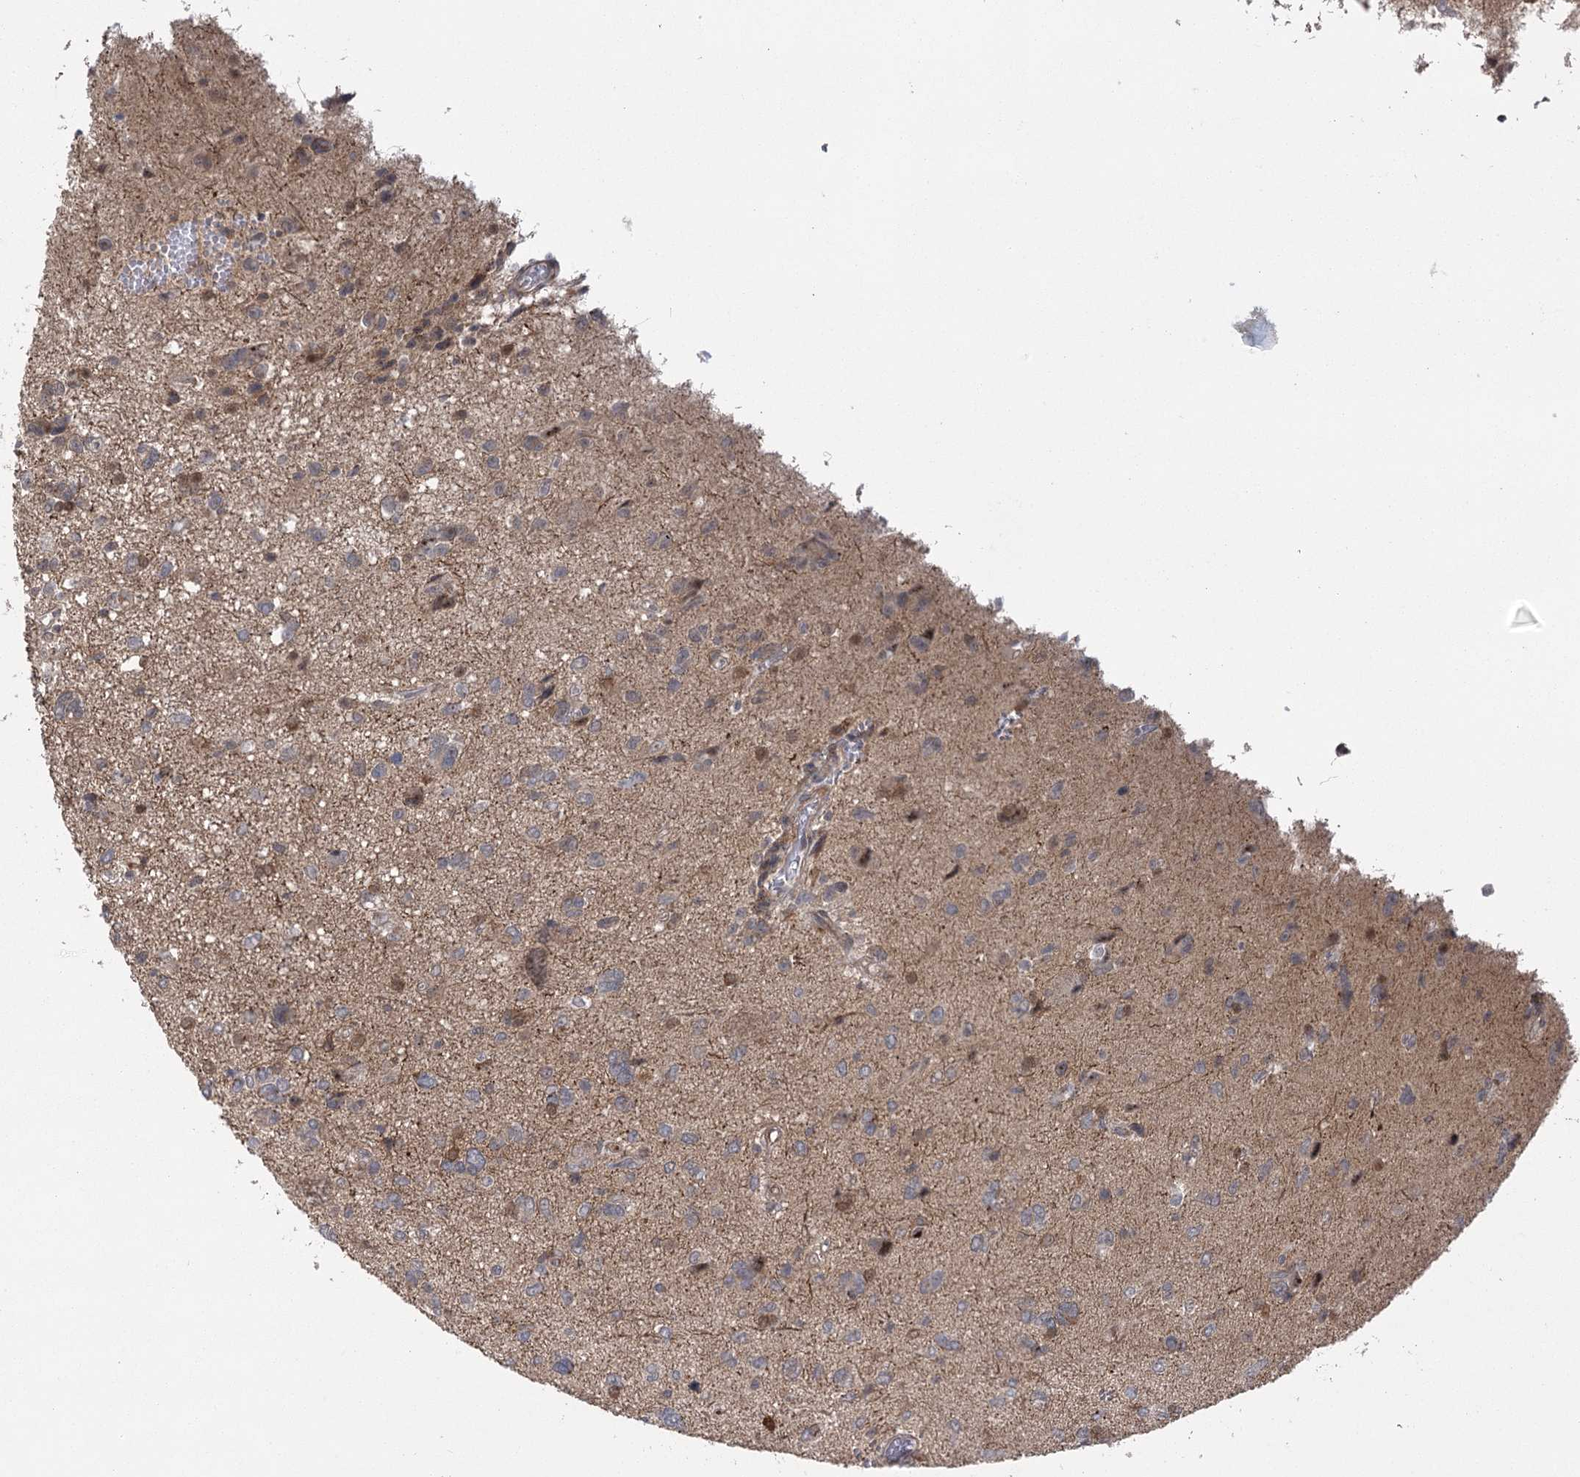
{"staining": {"intensity": "weak", "quantity": "<25%", "location": "cytoplasmic/membranous"}, "tissue": "glioma", "cell_type": "Tumor cells", "image_type": "cancer", "snomed": [{"axis": "morphology", "description": "Glioma, malignant, High grade"}, {"axis": "topography", "description": "Brain"}], "caption": "Protein analysis of glioma displays no significant expression in tumor cells. The staining is performed using DAB brown chromogen with nuclei counter-stained in using hematoxylin.", "gene": "KCNN2", "patient": {"sex": "female", "age": 59}}